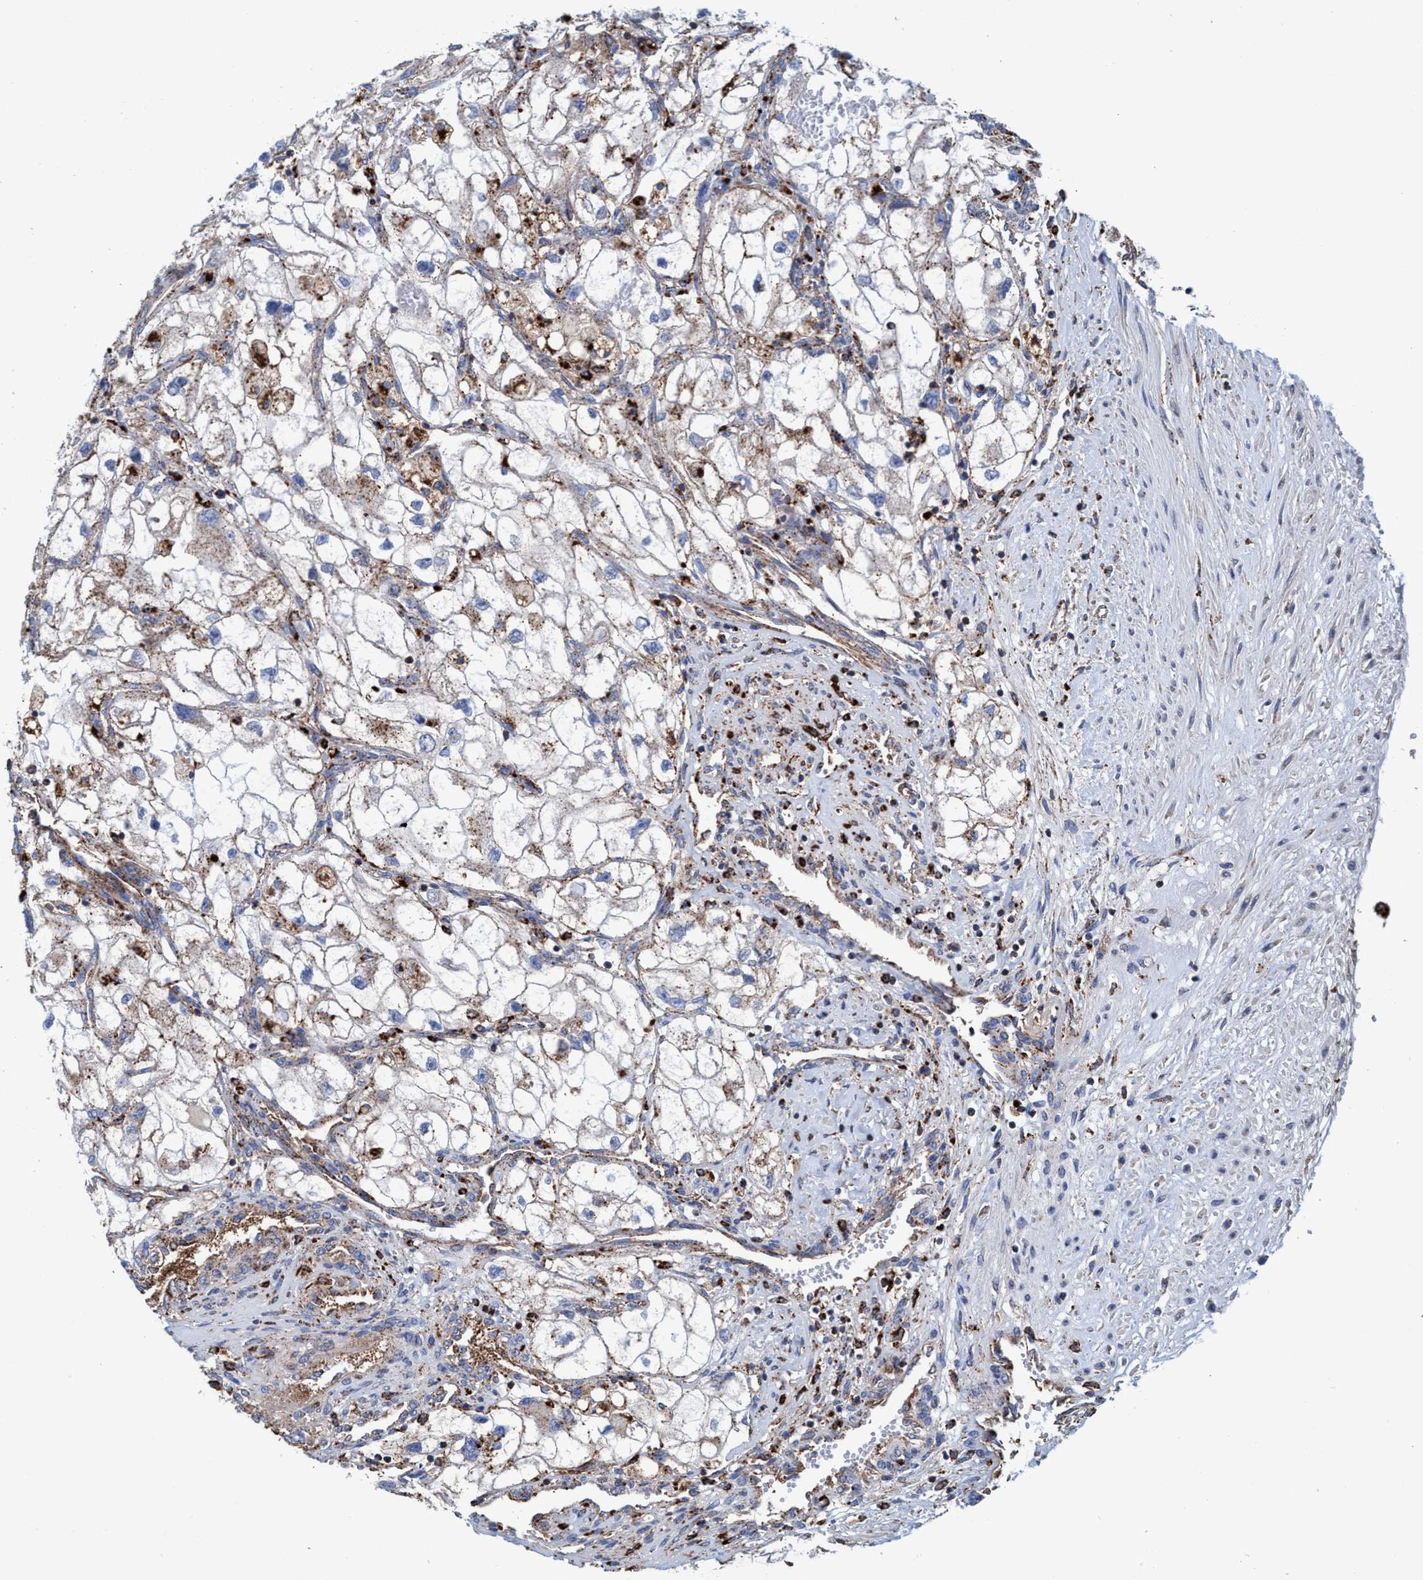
{"staining": {"intensity": "moderate", "quantity": ">75%", "location": "cytoplasmic/membranous"}, "tissue": "renal cancer", "cell_type": "Tumor cells", "image_type": "cancer", "snomed": [{"axis": "morphology", "description": "Adenocarcinoma, NOS"}, {"axis": "topography", "description": "Kidney"}], "caption": "High-power microscopy captured an immunohistochemistry histopathology image of renal adenocarcinoma, revealing moderate cytoplasmic/membranous staining in approximately >75% of tumor cells.", "gene": "TRIM65", "patient": {"sex": "female", "age": 70}}